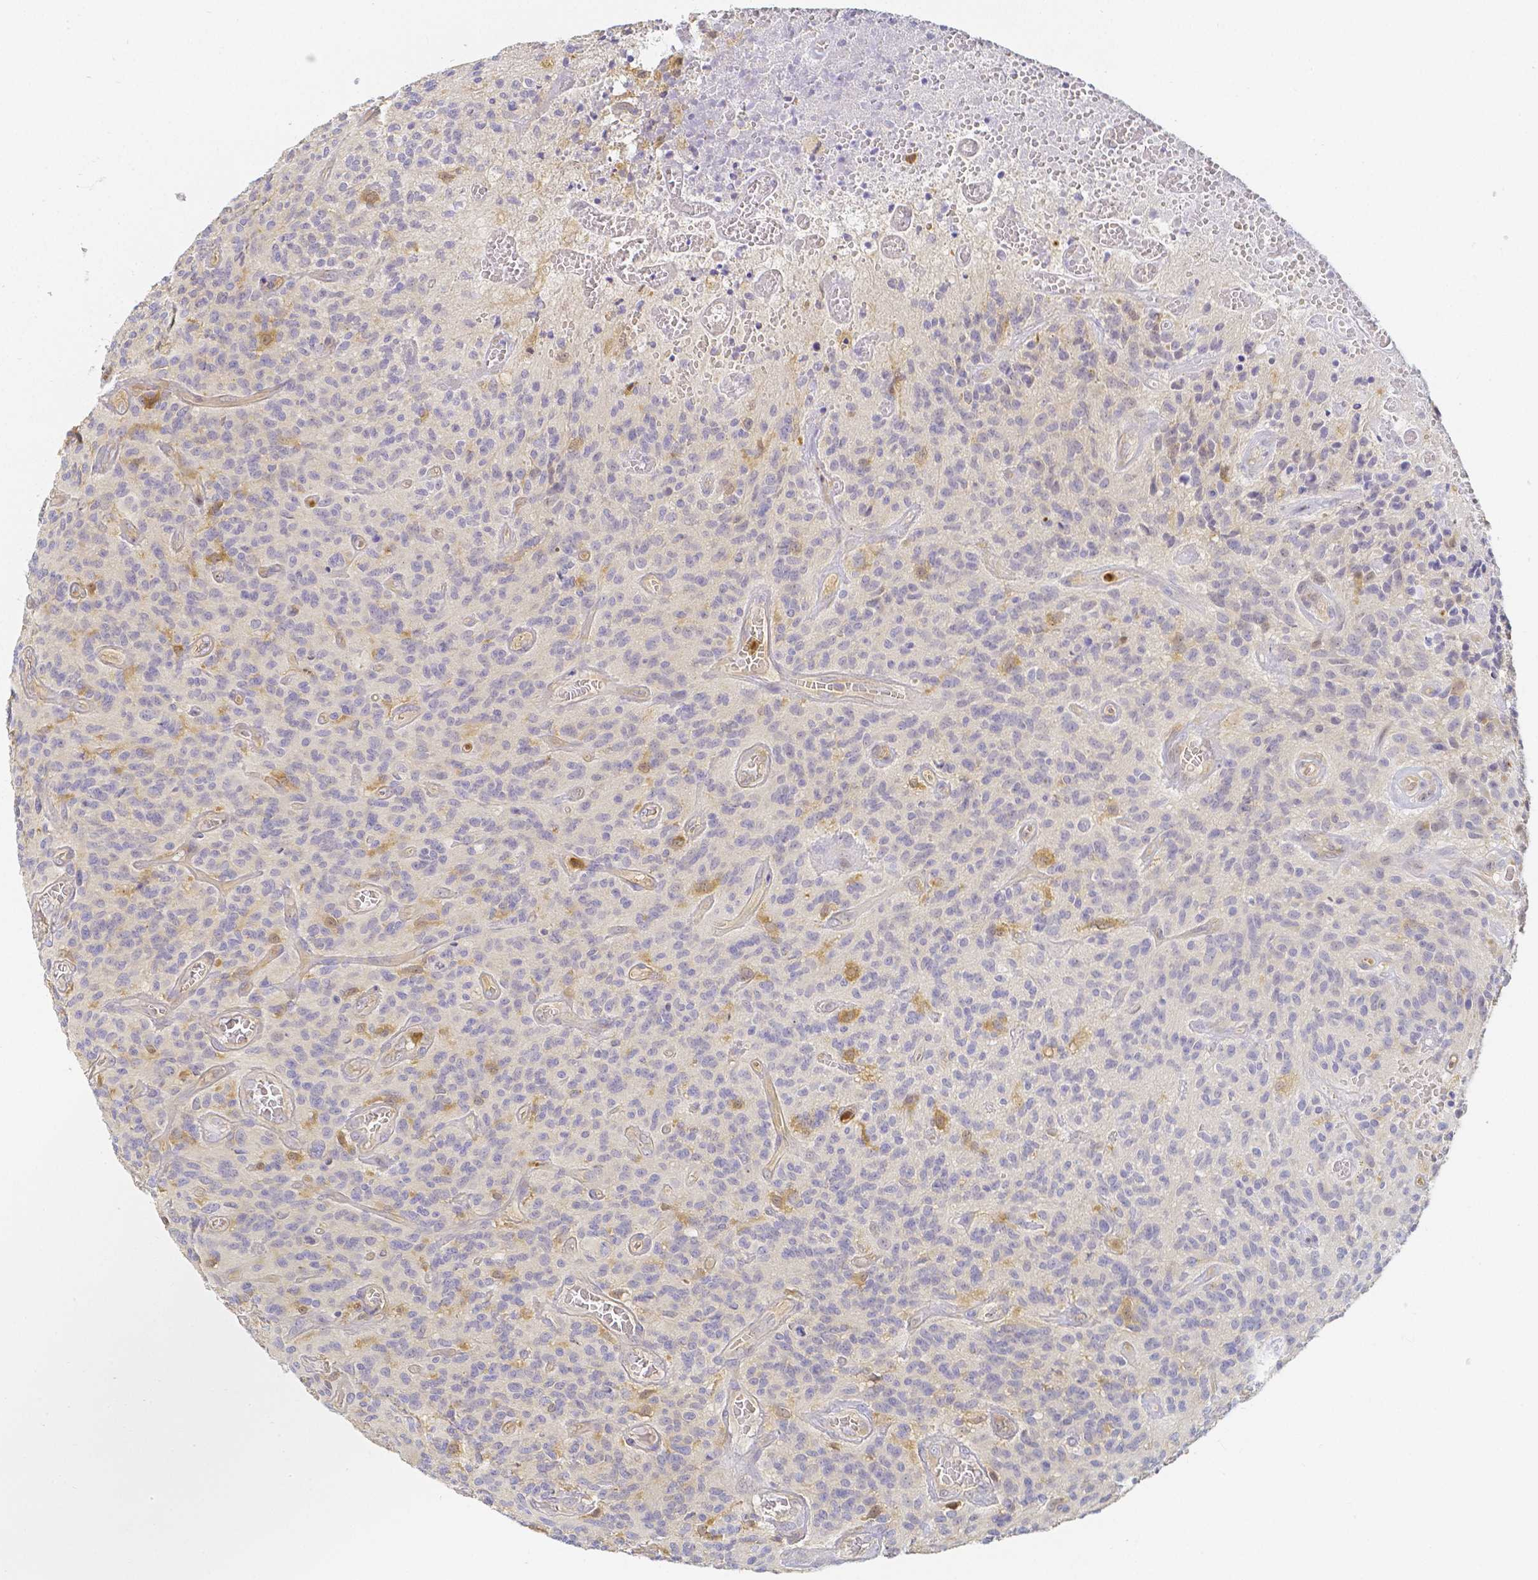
{"staining": {"intensity": "negative", "quantity": "none", "location": "none"}, "tissue": "glioma", "cell_type": "Tumor cells", "image_type": "cancer", "snomed": [{"axis": "morphology", "description": "Glioma, malignant, High grade"}, {"axis": "topography", "description": "Brain"}], "caption": "Immunohistochemical staining of human malignant high-grade glioma reveals no significant positivity in tumor cells.", "gene": "KCNH1", "patient": {"sex": "male", "age": 76}}